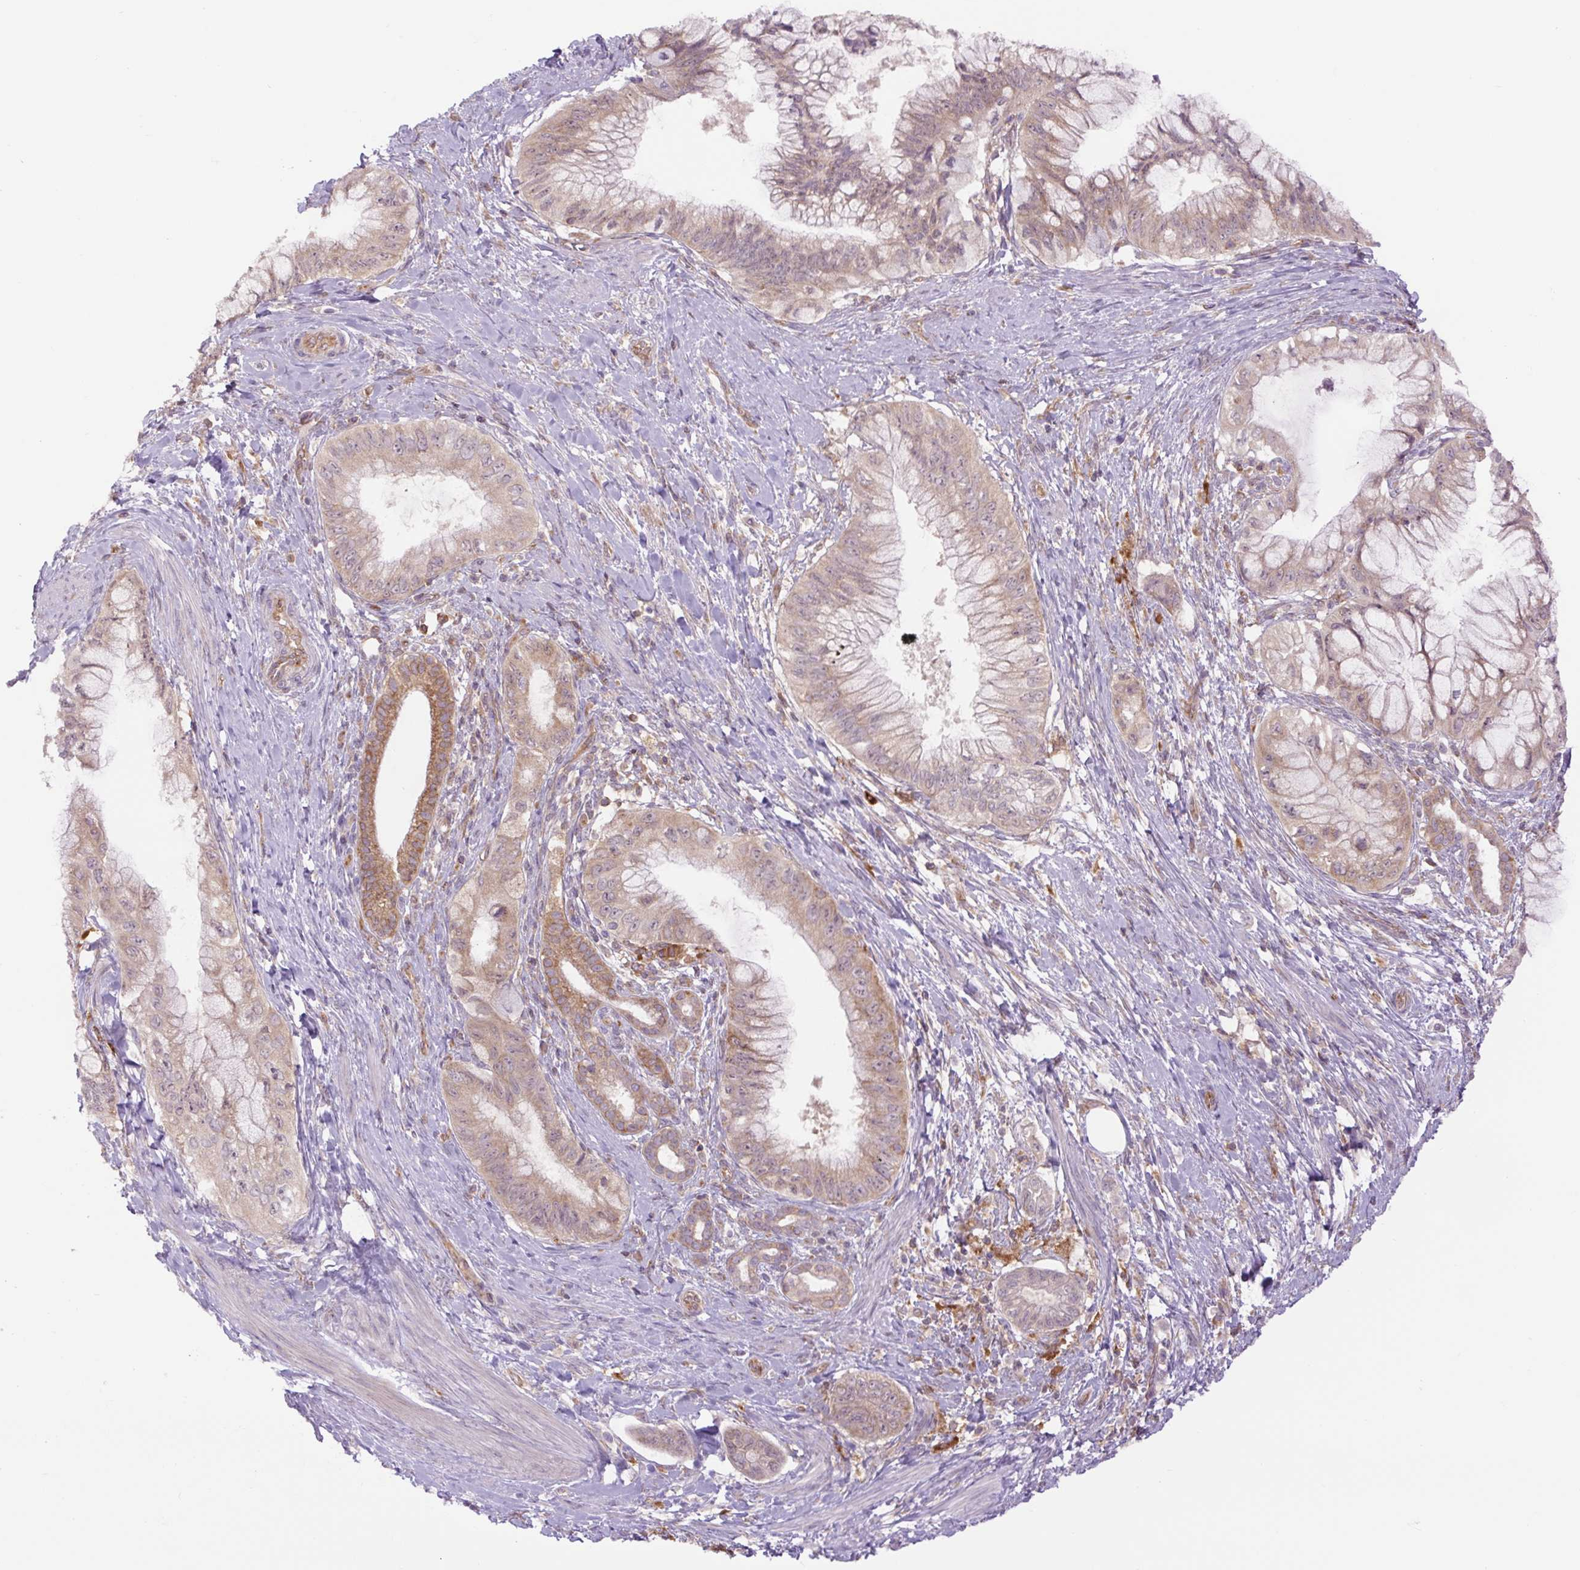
{"staining": {"intensity": "weak", "quantity": ">75%", "location": "cytoplasmic/membranous"}, "tissue": "pancreatic cancer", "cell_type": "Tumor cells", "image_type": "cancer", "snomed": [{"axis": "morphology", "description": "Adenocarcinoma, NOS"}, {"axis": "topography", "description": "Pancreas"}], "caption": "This is a histology image of IHC staining of pancreatic cancer (adenocarcinoma), which shows weak staining in the cytoplasmic/membranous of tumor cells.", "gene": "MINK1", "patient": {"sex": "male", "age": 48}}